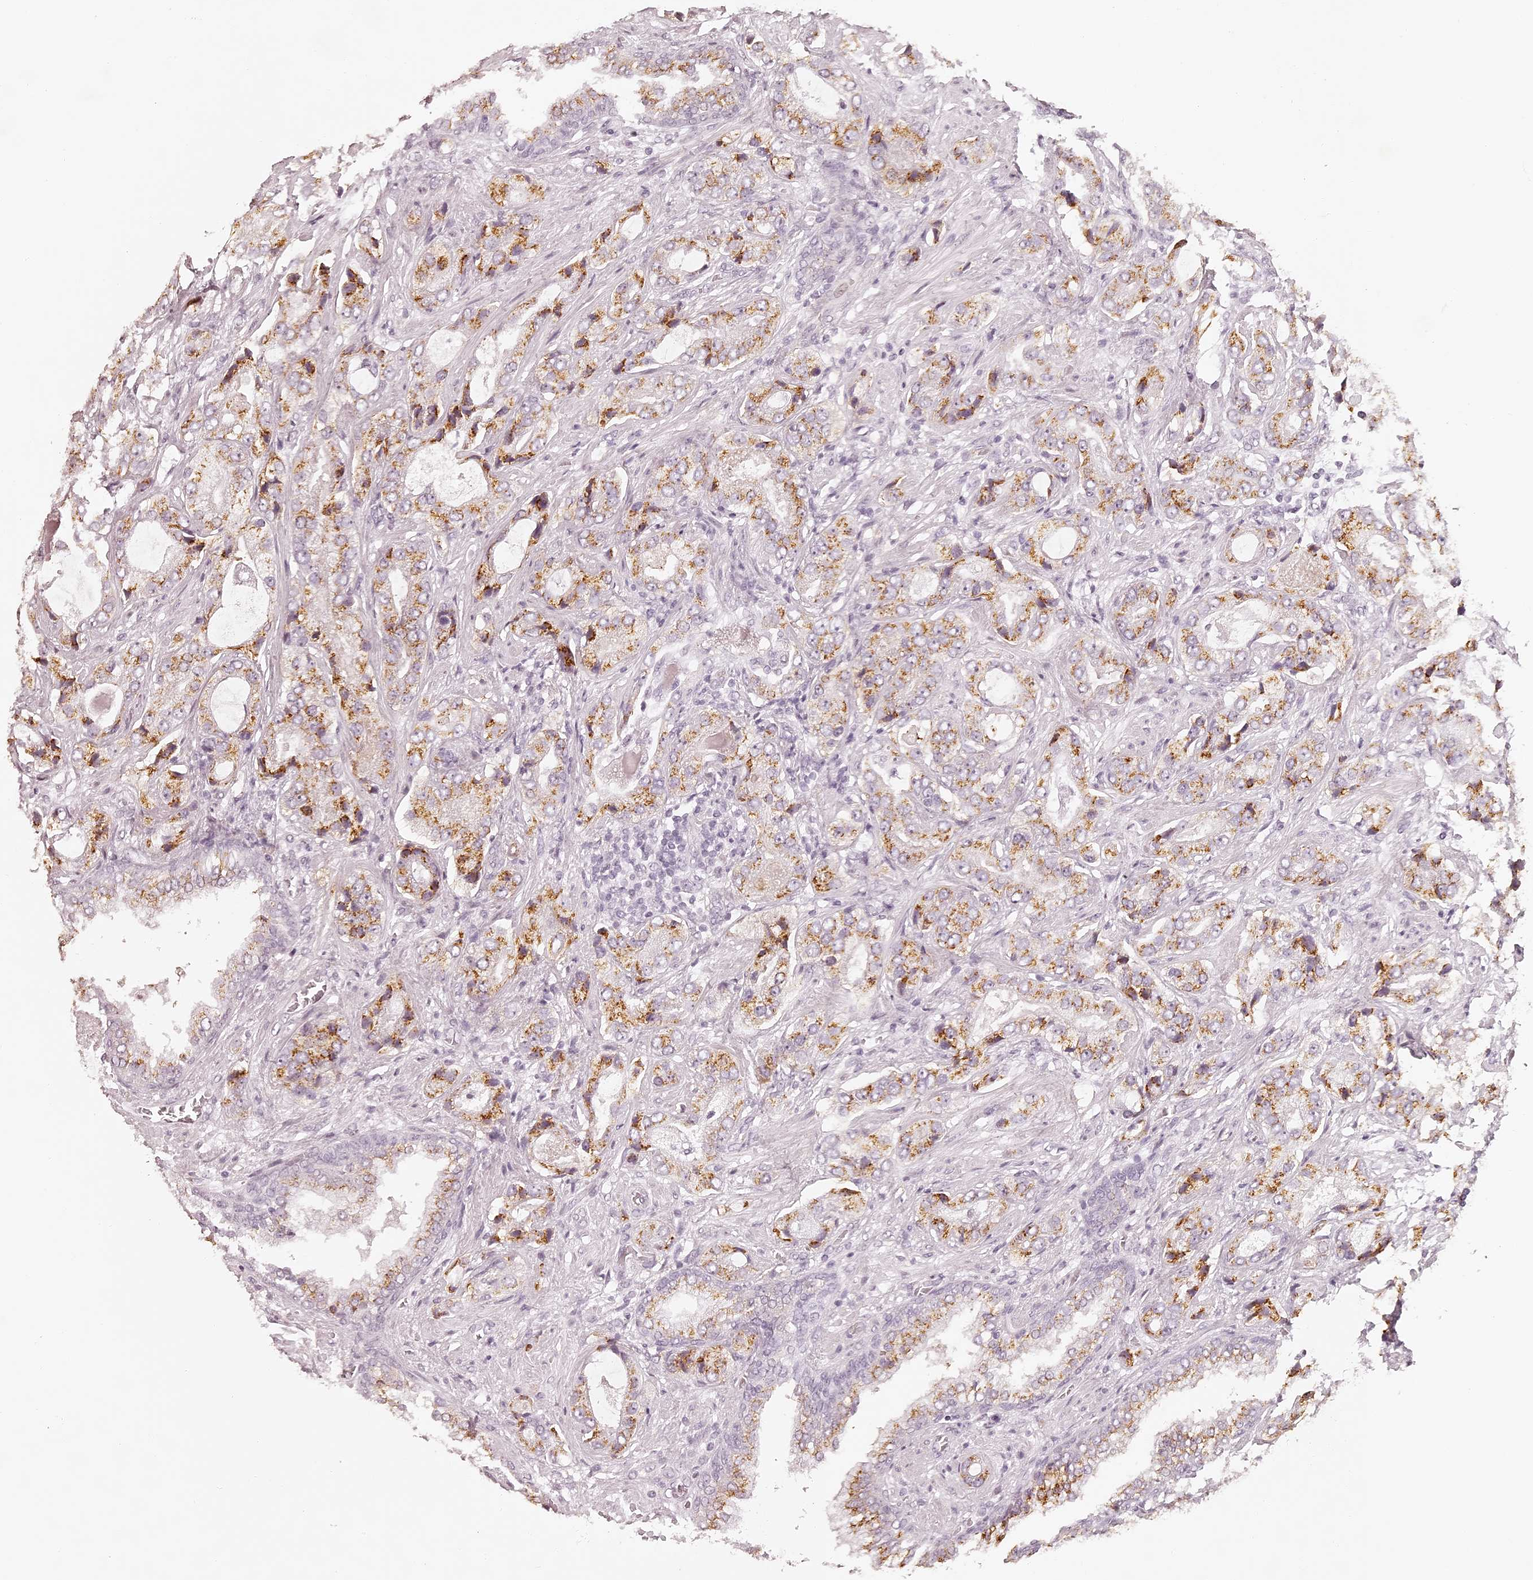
{"staining": {"intensity": "moderate", "quantity": ">75%", "location": "cytoplasmic/membranous"}, "tissue": "prostate cancer", "cell_type": "Tumor cells", "image_type": "cancer", "snomed": [{"axis": "morphology", "description": "Normal tissue, NOS"}, {"axis": "morphology", "description": "Adenocarcinoma, High grade"}, {"axis": "topography", "description": "Prostate"}, {"axis": "topography", "description": "Peripheral nerve tissue"}], "caption": "This is an image of immunohistochemistry staining of prostate cancer, which shows moderate positivity in the cytoplasmic/membranous of tumor cells.", "gene": "ELAPOR1", "patient": {"sex": "male", "age": 59}}